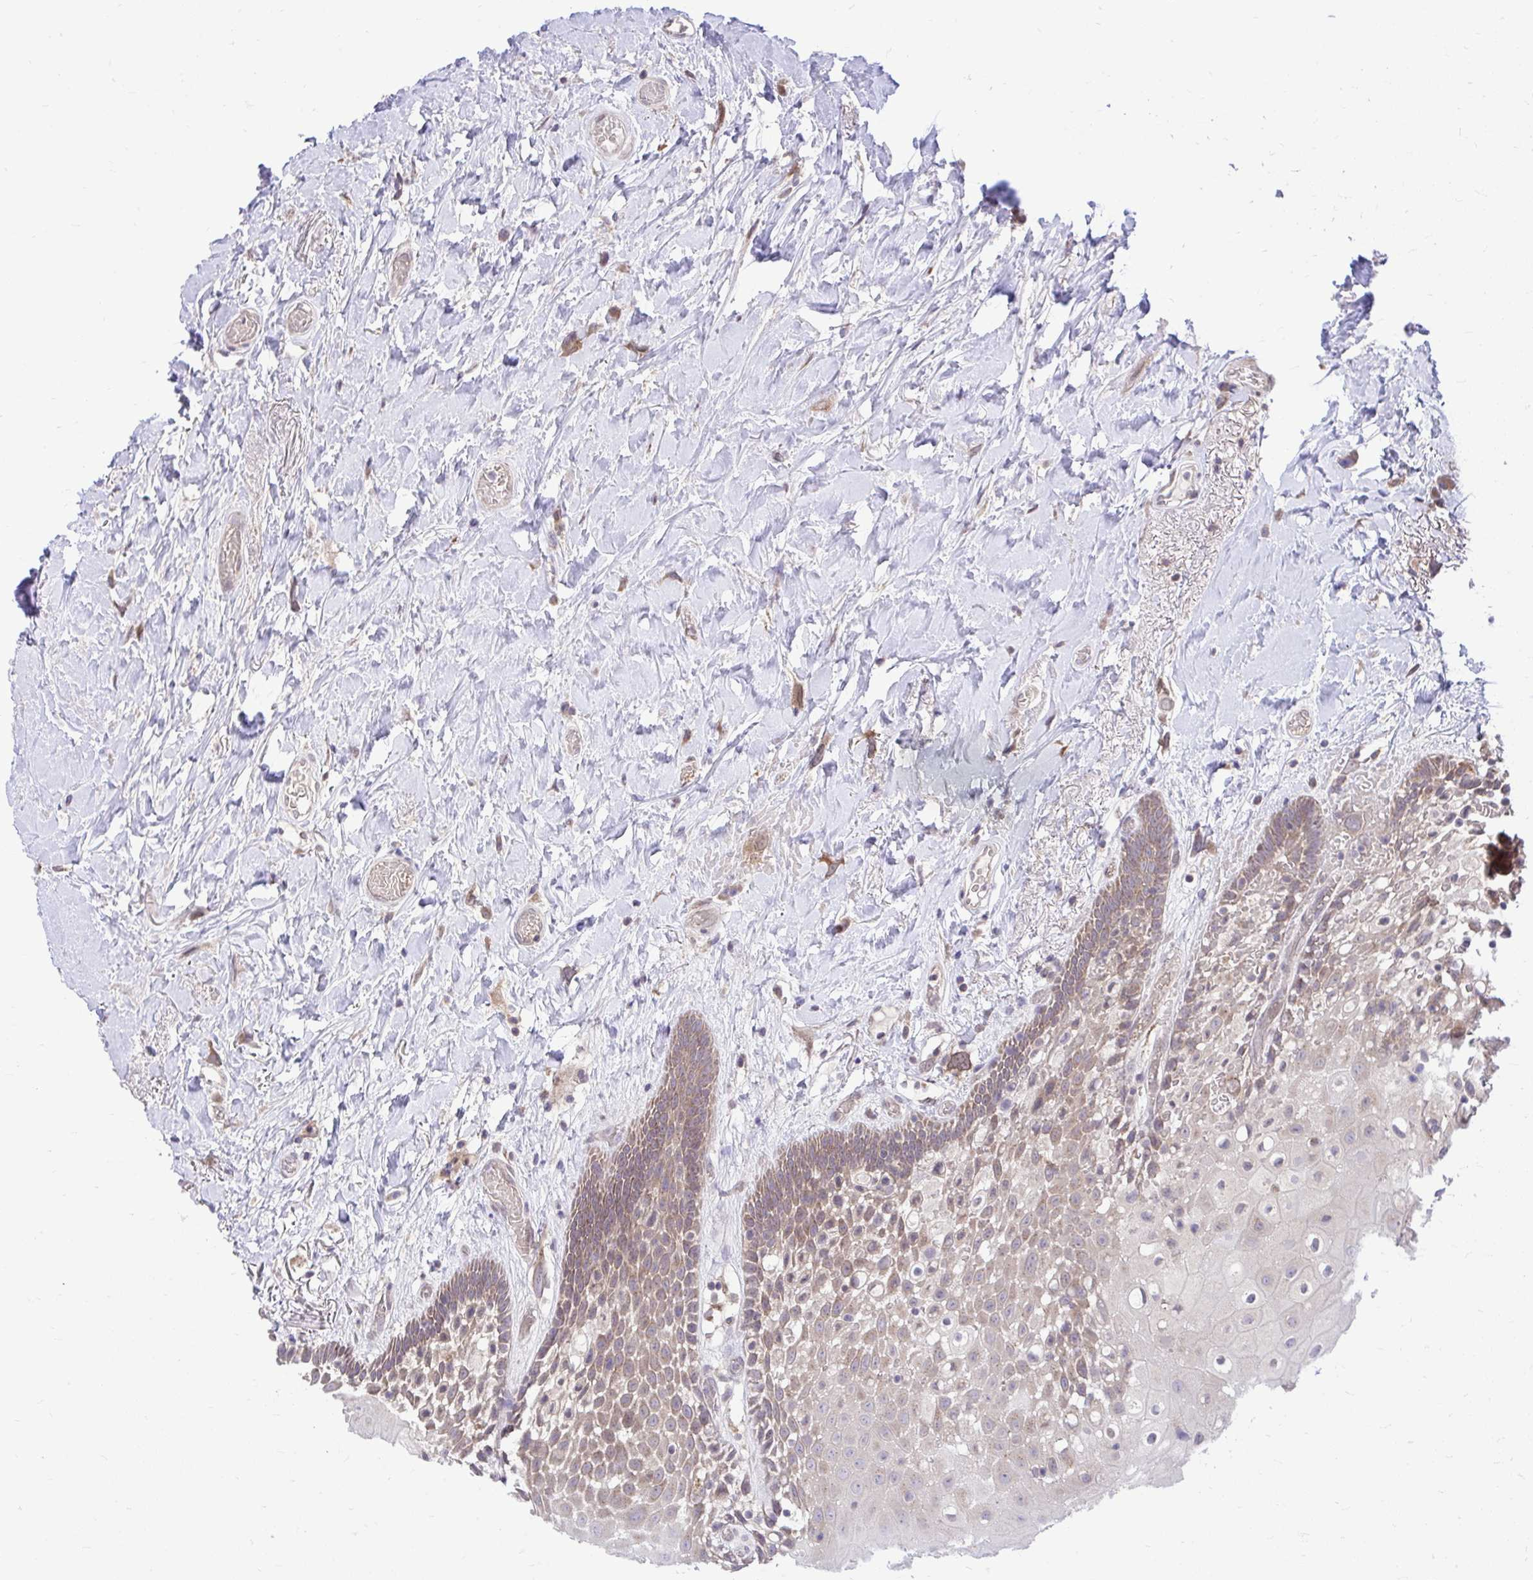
{"staining": {"intensity": "moderate", "quantity": "25%-75%", "location": "cytoplasmic/membranous"}, "tissue": "oral mucosa", "cell_type": "Squamous epithelial cells", "image_type": "normal", "snomed": [{"axis": "morphology", "description": "Normal tissue, NOS"}, {"axis": "morphology", "description": "Squamous cell carcinoma, NOS"}, {"axis": "topography", "description": "Oral tissue"}, {"axis": "topography", "description": "Head-Neck"}], "caption": "The photomicrograph shows a brown stain indicating the presence of a protein in the cytoplasmic/membranous of squamous epithelial cells in oral mucosa.", "gene": "CEACAM18", "patient": {"sex": "male", "age": 64}}